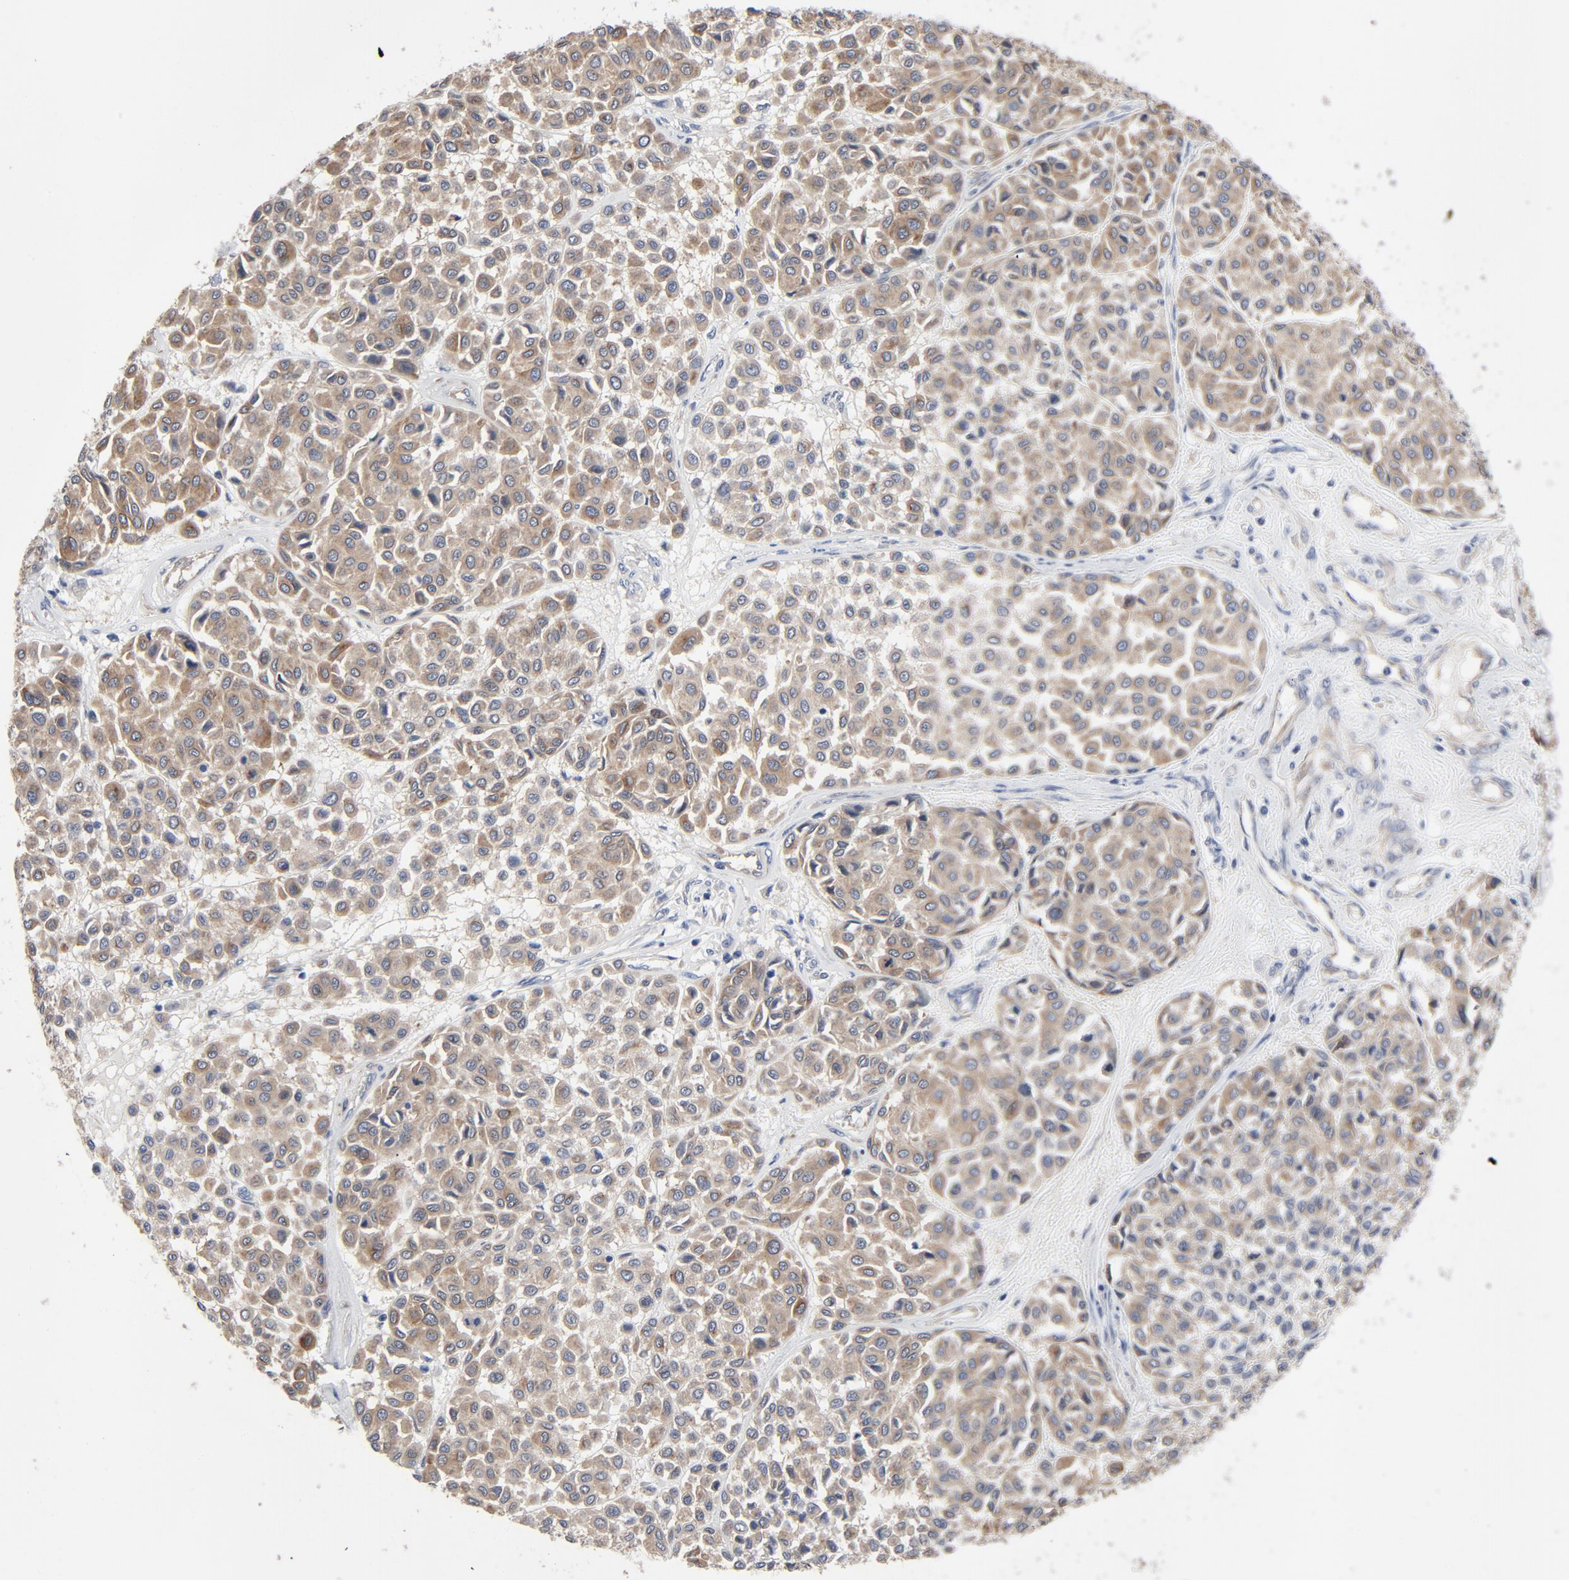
{"staining": {"intensity": "moderate", "quantity": ">75%", "location": "cytoplasmic/membranous"}, "tissue": "melanoma", "cell_type": "Tumor cells", "image_type": "cancer", "snomed": [{"axis": "morphology", "description": "Malignant melanoma, Metastatic site"}, {"axis": "topography", "description": "Soft tissue"}], "caption": "Malignant melanoma (metastatic site) was stained to show a protein in brown. There is medium levels of moderate cytoplasmic/membranous expression in about >75% of tumor cells.", "gene": "DYNLT3", "patient": {"sex": "male", "age": 41}}